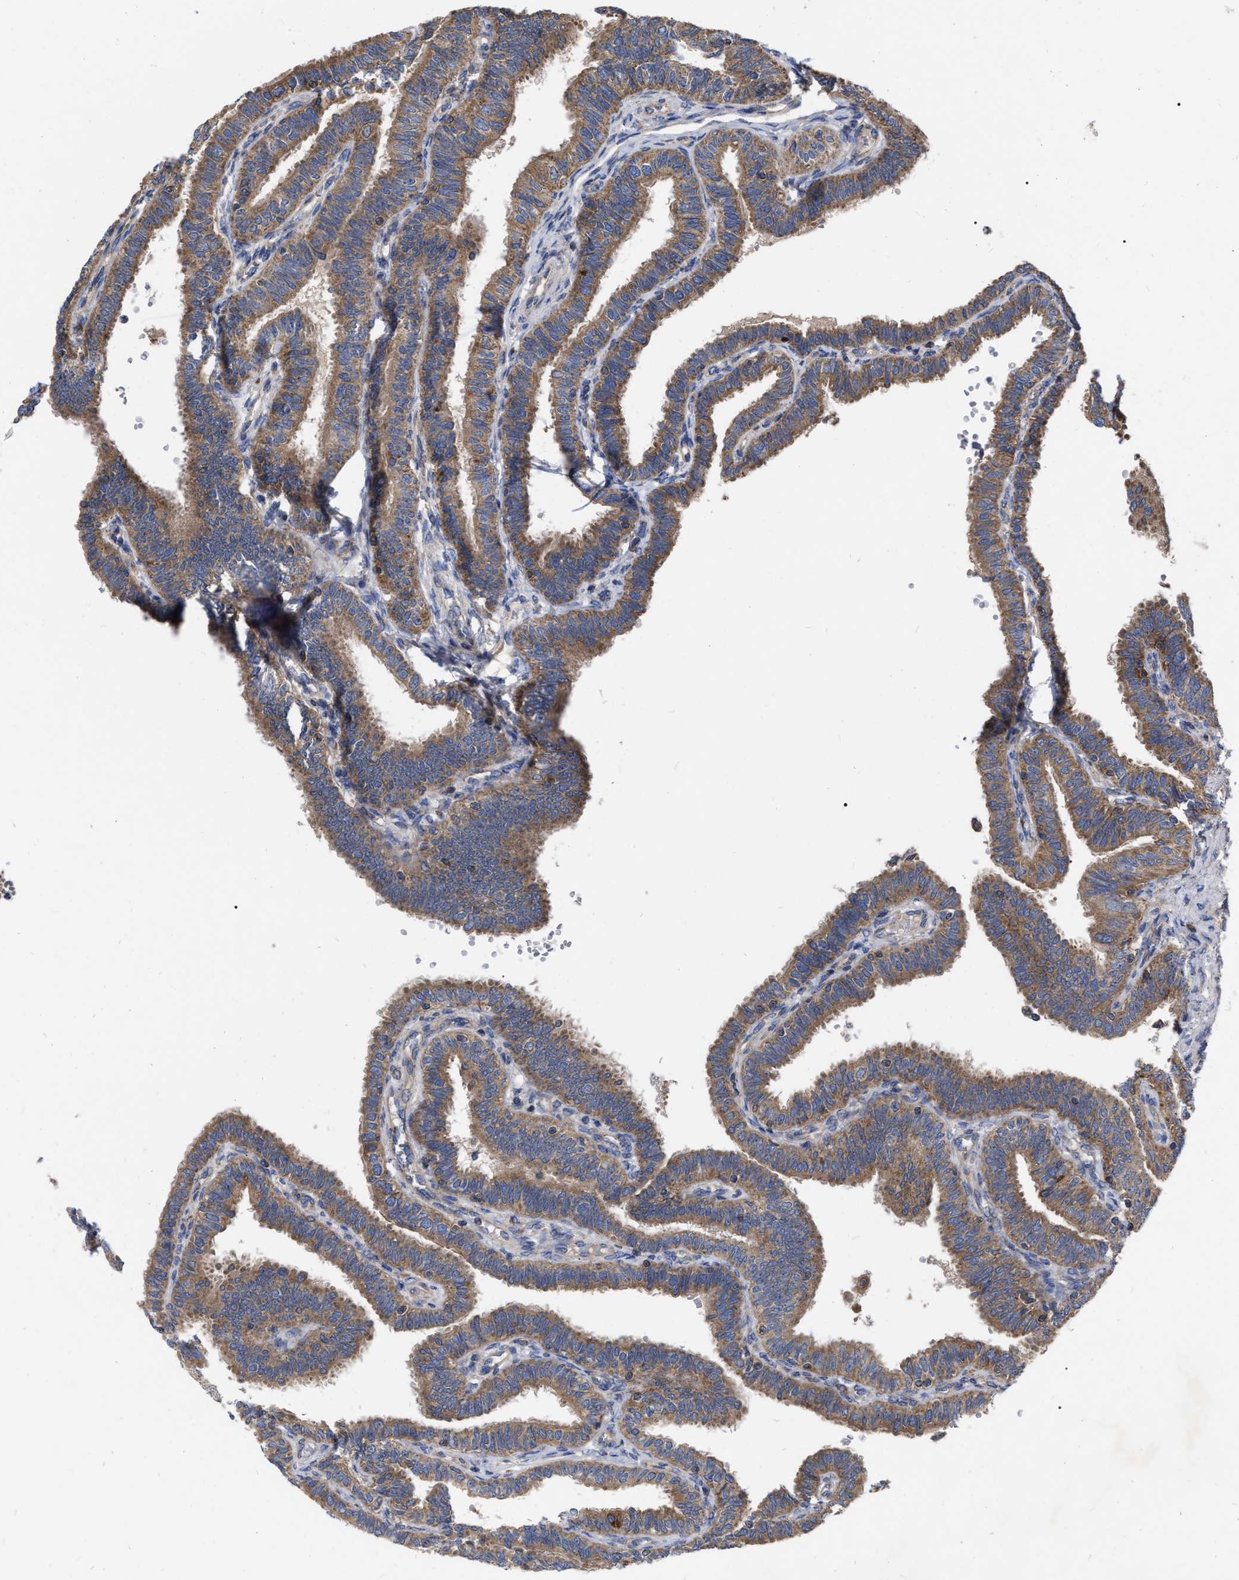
{"staining": {"intensity": "moderate", "quantity": ">75%", "location": "cytoplasmic/membranous"}, "tissue": "fallopian tube", "cell_type": "Glandular cells", "image_type": "normal", "snomed": [{"axis": "morphology", "description": "Normal tissue, NOS"}, {"axis": "topography", "description": "Fallopian tube"}, {"axis": "topography", "description": "Placenta"}], "caption": "Glandular cells demonstrate moderate cytoplasmic/membranous expression in approximately >75% of cells in normal fallopian tube. Nuclei are stained in blue.", "gene": "CDKN2C", "patient": {"sex": "female", "age": 34}}